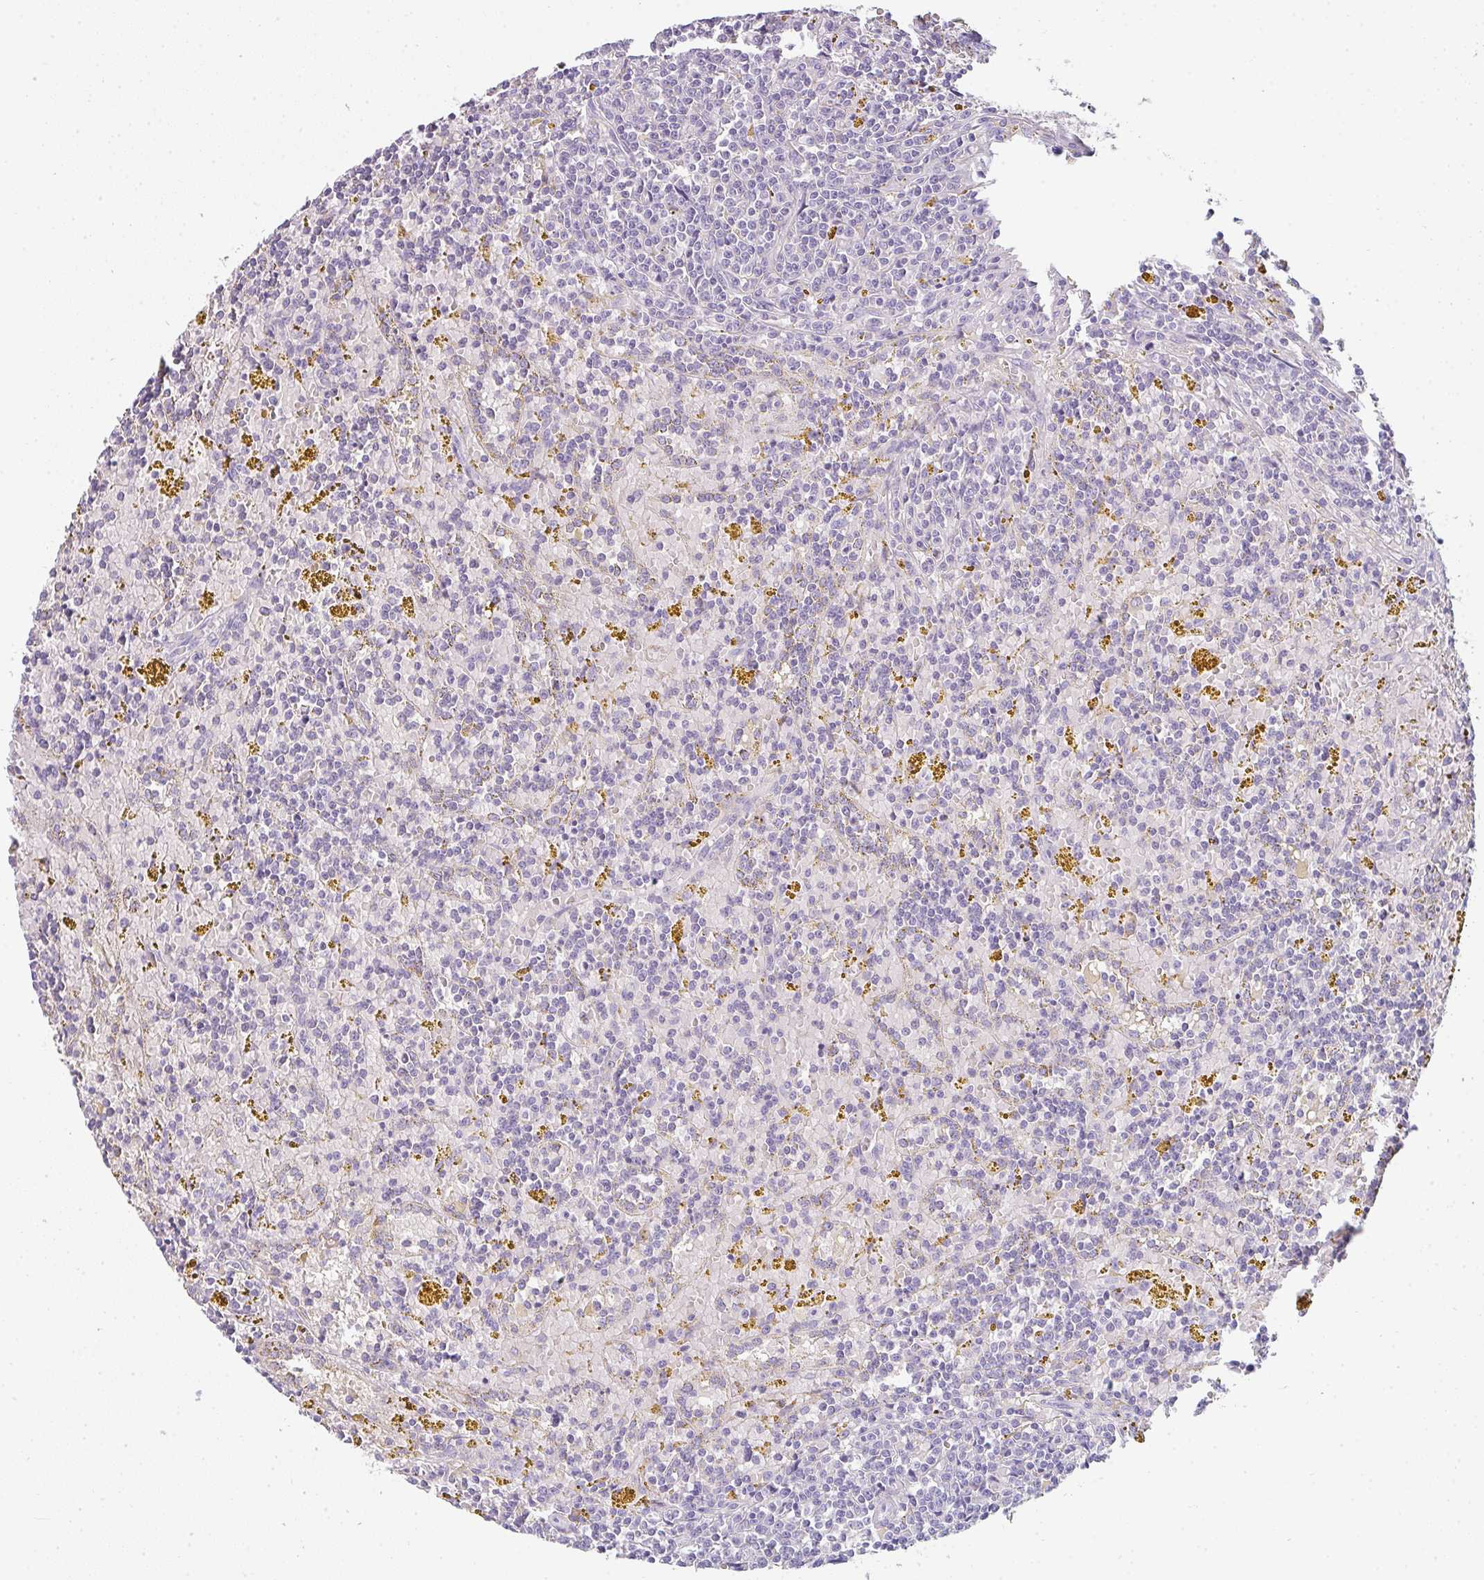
{"staining": {"intensity": "negative", "quantity": "none", "location": "none"}, "tissue": "lymphoma", "cell_type": "Tumor cells", "image_type": "cancer", "snomed": [{"axis": "morphology", "description": "Malignant lymphoma, non-Hodgkin's type, Low grade"}, {"axis": "topography", "description": "Spleen"}, {"axis": "topography", "description": "Lymph node"}], "caption": "There is no significant positivity in tumor cells of lymphoma. Brightfield microscopy of immunohistochemistry (IHC) stained with DAB (3,3'-diaminobenzidine) (brown) and hematoxylin (blue), captured at high magnification.", "gene": "ZNF215", "patient": {"sex": "female", "age": 66}}